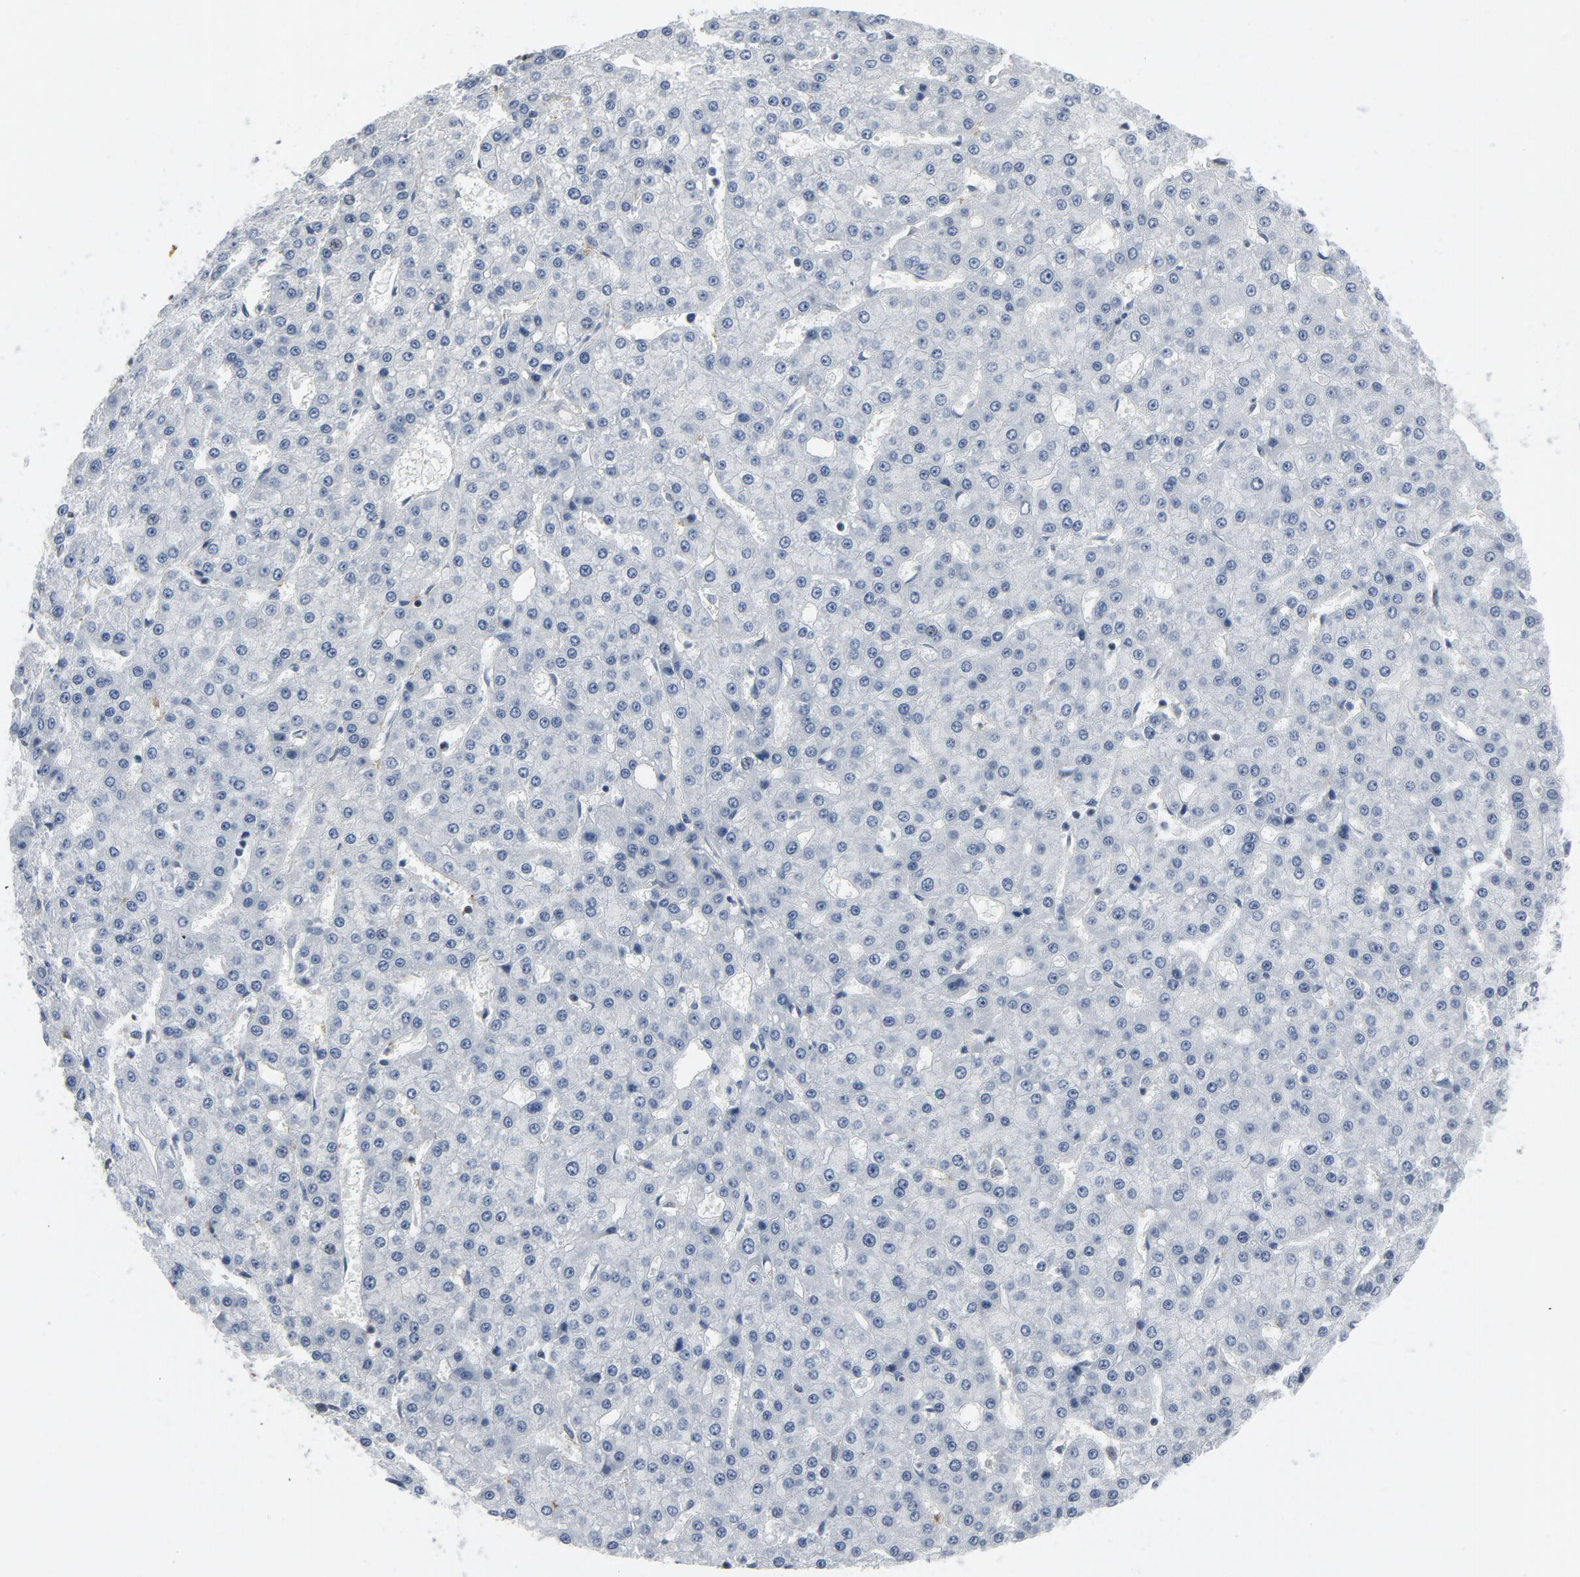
{"staining": {"intensity": "negative", "quantity": "none", "location": "none"}, "tissue": "liver cancer", "cell_type": "Tumor cells", "image_type": "cancer", "snomed": [{"axis": "morphology", "description": "Carcinoma, Hepatocellular, NOS"}, {"axis": "topography", "description": "Liver"}], "caption": "This is a micrograph of IHC staining of liver cancer (hepatocellular carcinoma), which shows no expression in tumor cells.", "gene": "STAT5A", "patient": {"sex": "male", "age": 47}}